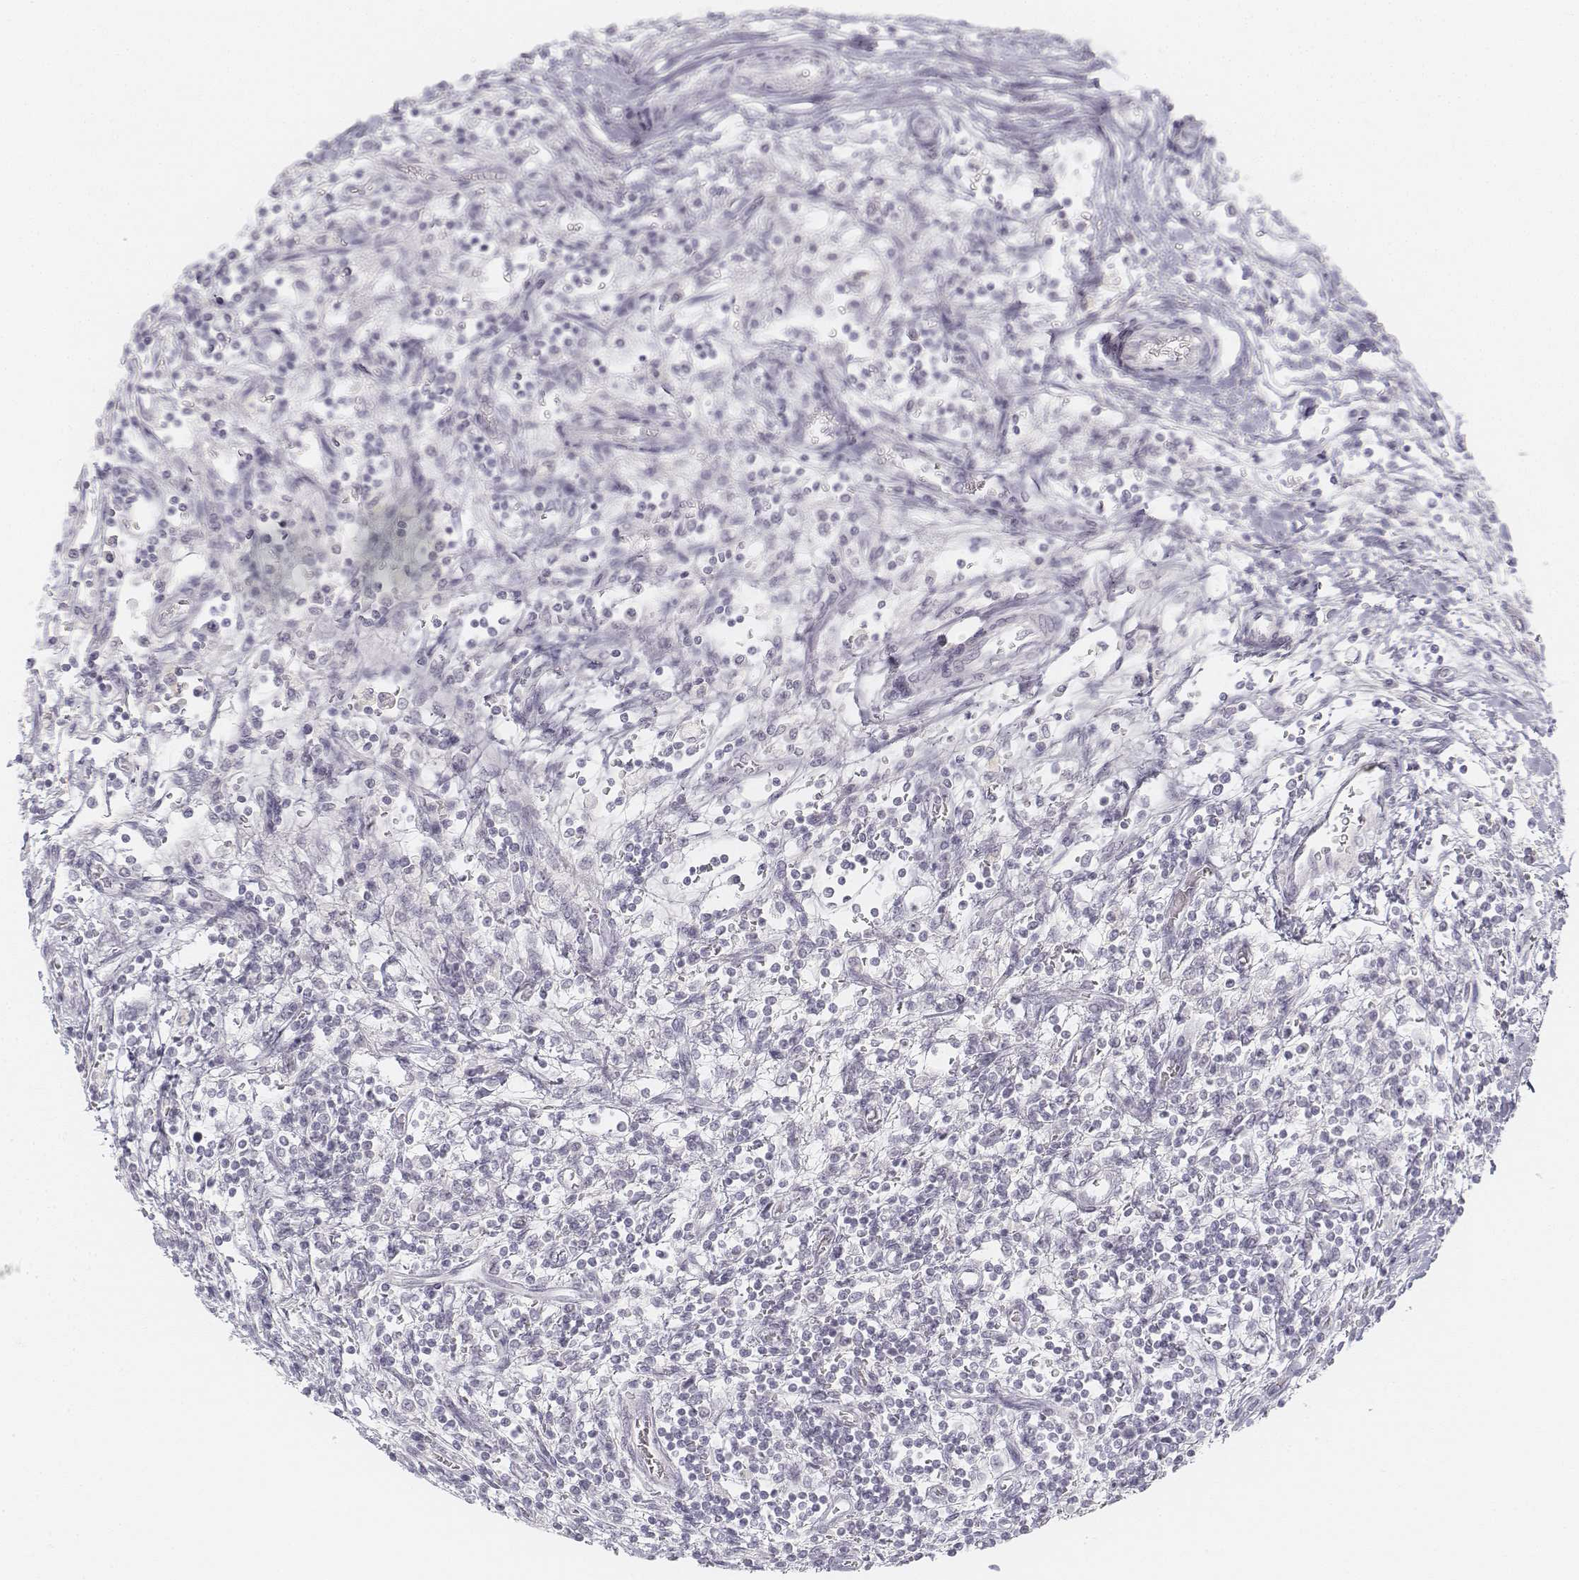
{"staining": {"intensity": "negative", "quantity": "none", "location": "none"}, "tissue": "testis cancer", "cell_type": "Tumor cells", "image_type": "cancer", "snomed": [{"axis": "morphology", "description": "Seminoma, NOS"}, {"axis": "topography", "description": "Testis"}], "caption": "Tumor cells show no significant protein expression in testis cancer.", "gene": "KRT25", "patient": {"sex": "male", "age": 34}}